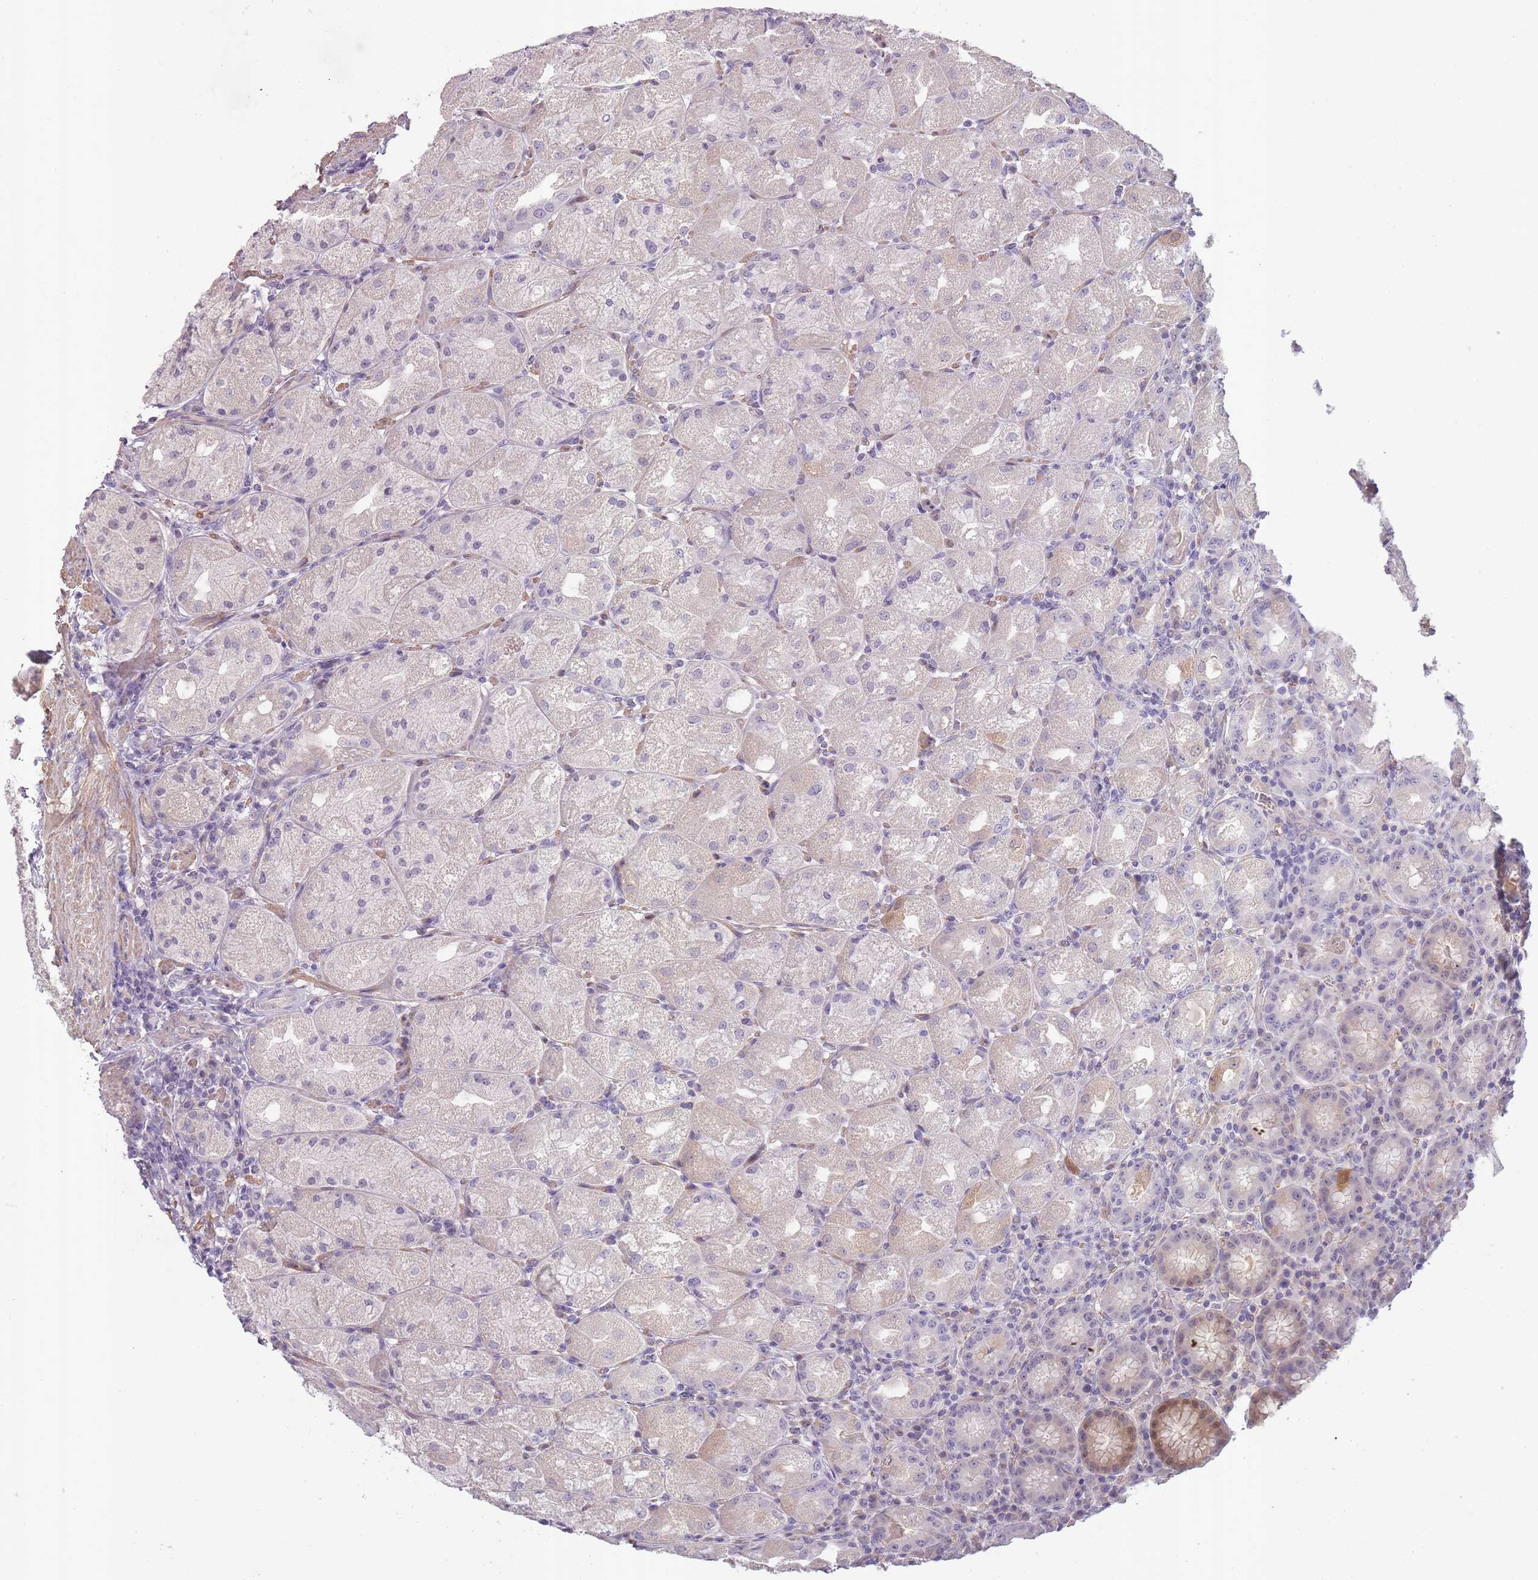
{"staining": {"intensity": "moderate", "quantity": "<25%", "location": "cytoplasmic/membranous"}, "tissue": "stomach", "cell_type": "Glandular cells", "image_type": "normal", "snomed": [{"axis": "morphology", "description": "Normal tissue, NOS"}, {"axis": "topography", "description": "Stomach, upper"}], "caption": "The photomicrograph reveals staining of normal stomach, revealing moderate cytoplasmic/membranous protein positivity (brown color) within glandular cells.", "gene": "SLC8A2", "patient": {"sex": "male", "age": 52}}